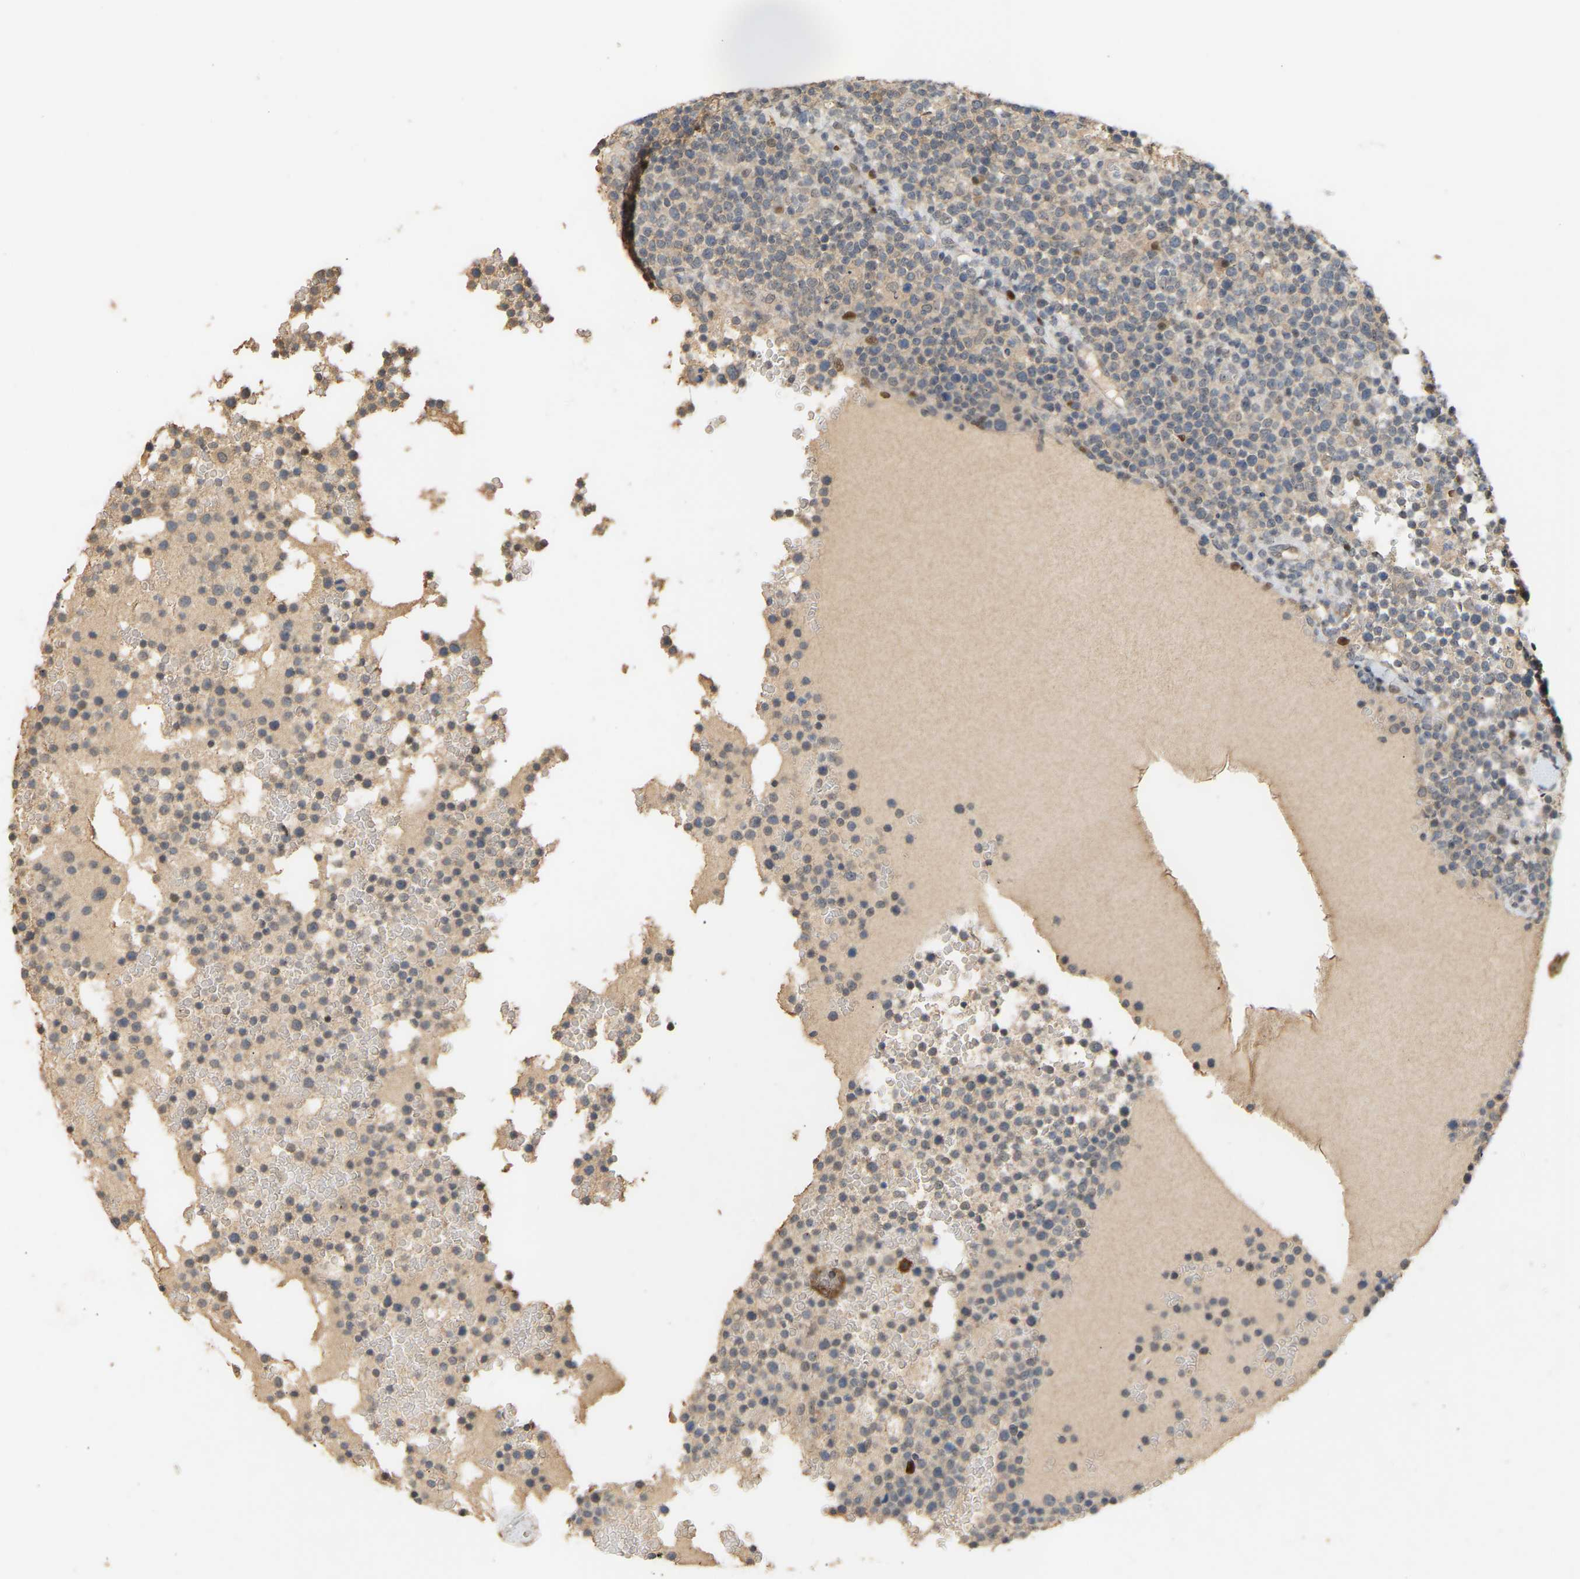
{"staining": {"intensity": "negative", "quantity": "none", "location": "none"}, "tissue": "lymphoma", "cell_type": "Tumor cells", "image_type": "cancer", "snomed": [{"axis": "morphology", "description": "Malignant lymphoma, non-Hodgkin's type, High grade"}, {"axis": "topography", "description": "Lymph node"}], "caption": "This is an immunohistochemistry micrograph of human lymphoma. There is no positivity in tumor cells.", "gene": "PTPN4", "patient": {"sex": "male", "age": 61}}